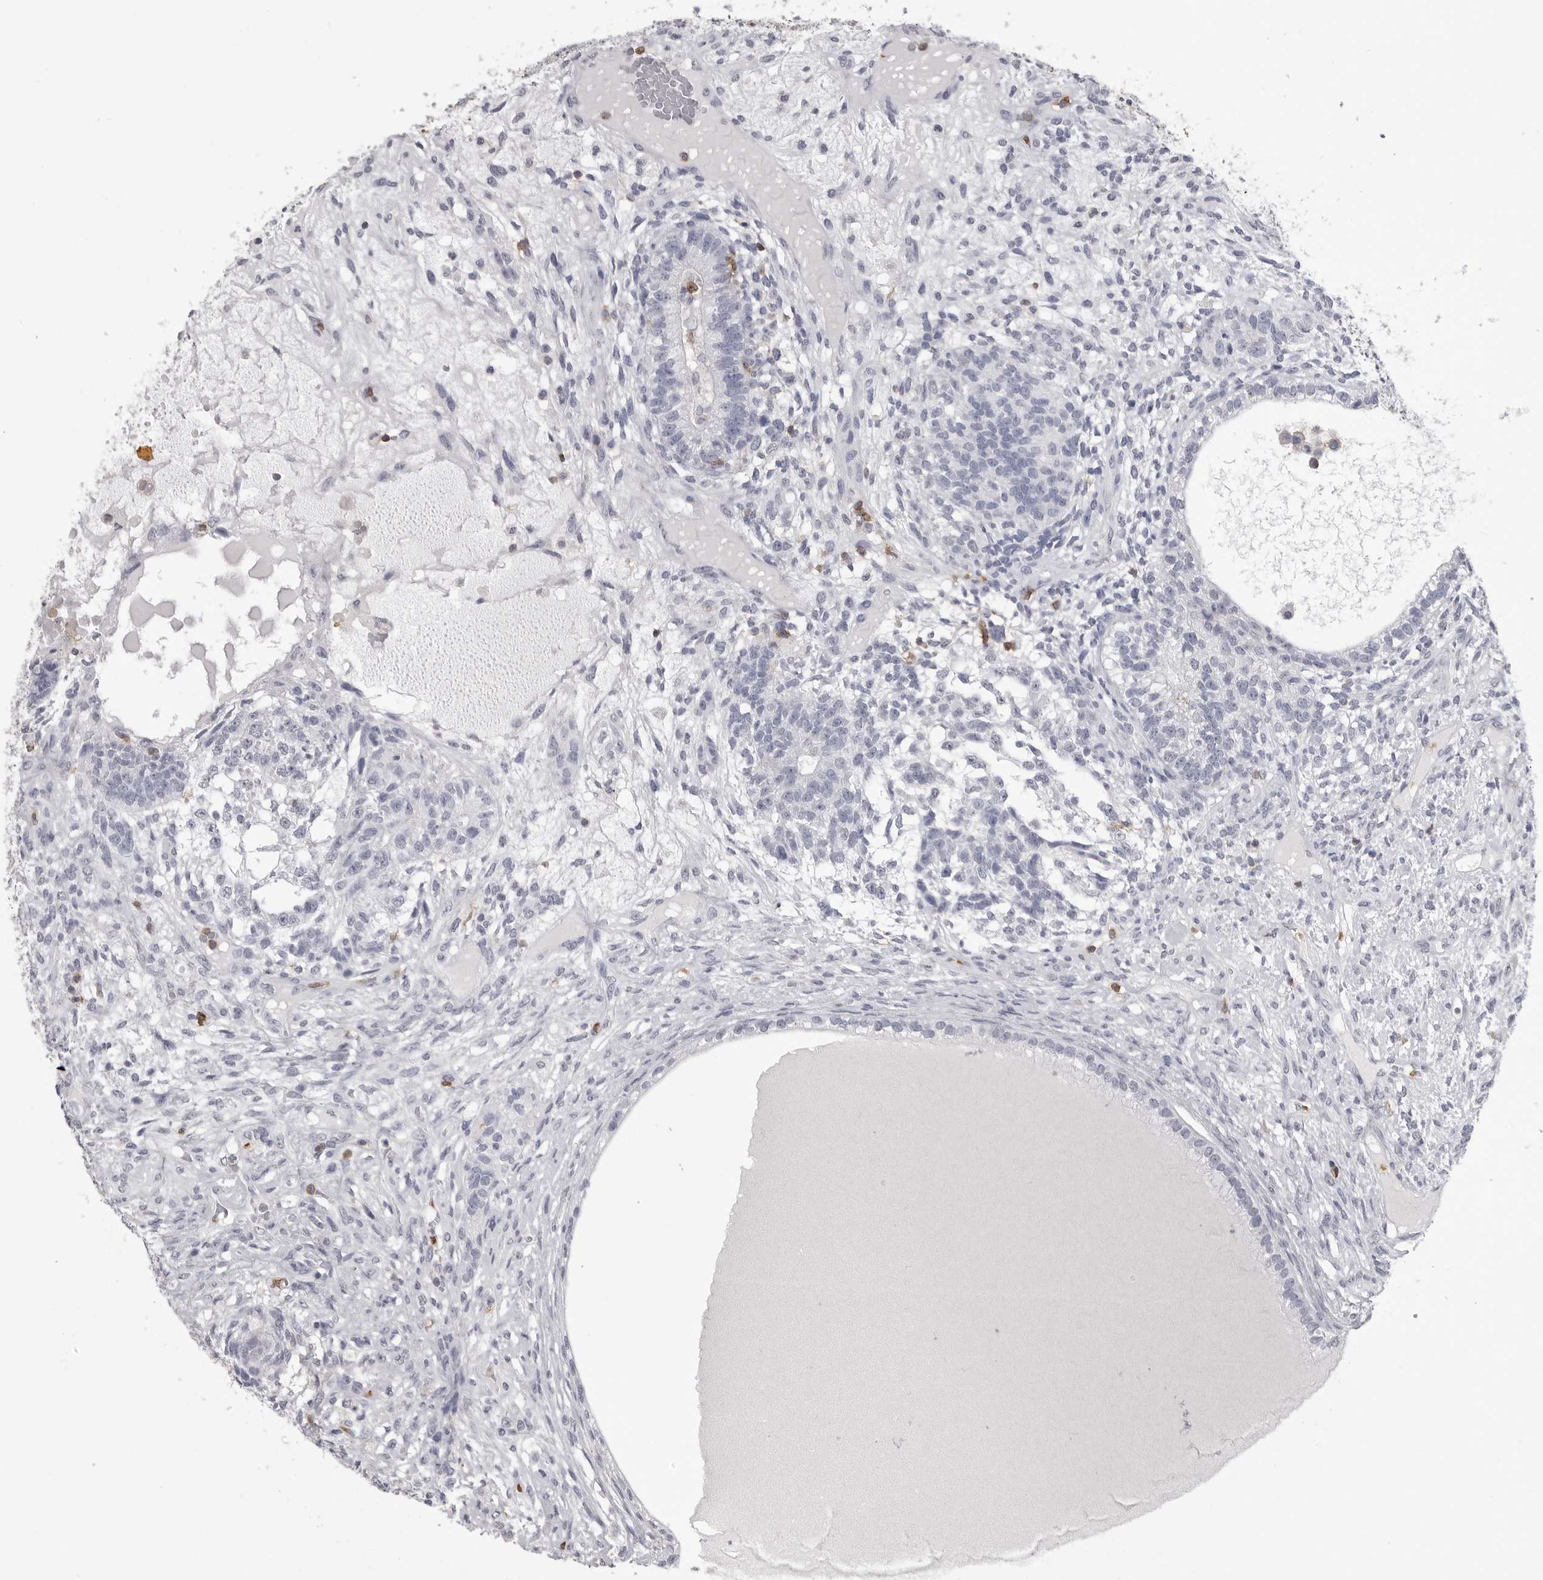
{"staining": {"intensity": "negative", "quantity": "none", "location": "none"}, "tissue": "testis cancer", "cell_type": "Tumor cells", "image_type": "cancer", "snomed": [{"axis": "morphology", "description": "Seminoma, NOS"}, {"axis": "morphology", "description": "Carcinoma, Embryonal, NOS"}, {"axis": "topography", "description": "Testis"}], "caption": "DAB (3,3'-diaminobenzidine) immunohistochemical staining of human embryonal carcinoma (testis) reveals no significant staining in tumor cells.", "gene": "ITGAL", "patient": {"sex": "male", "age": 28}}